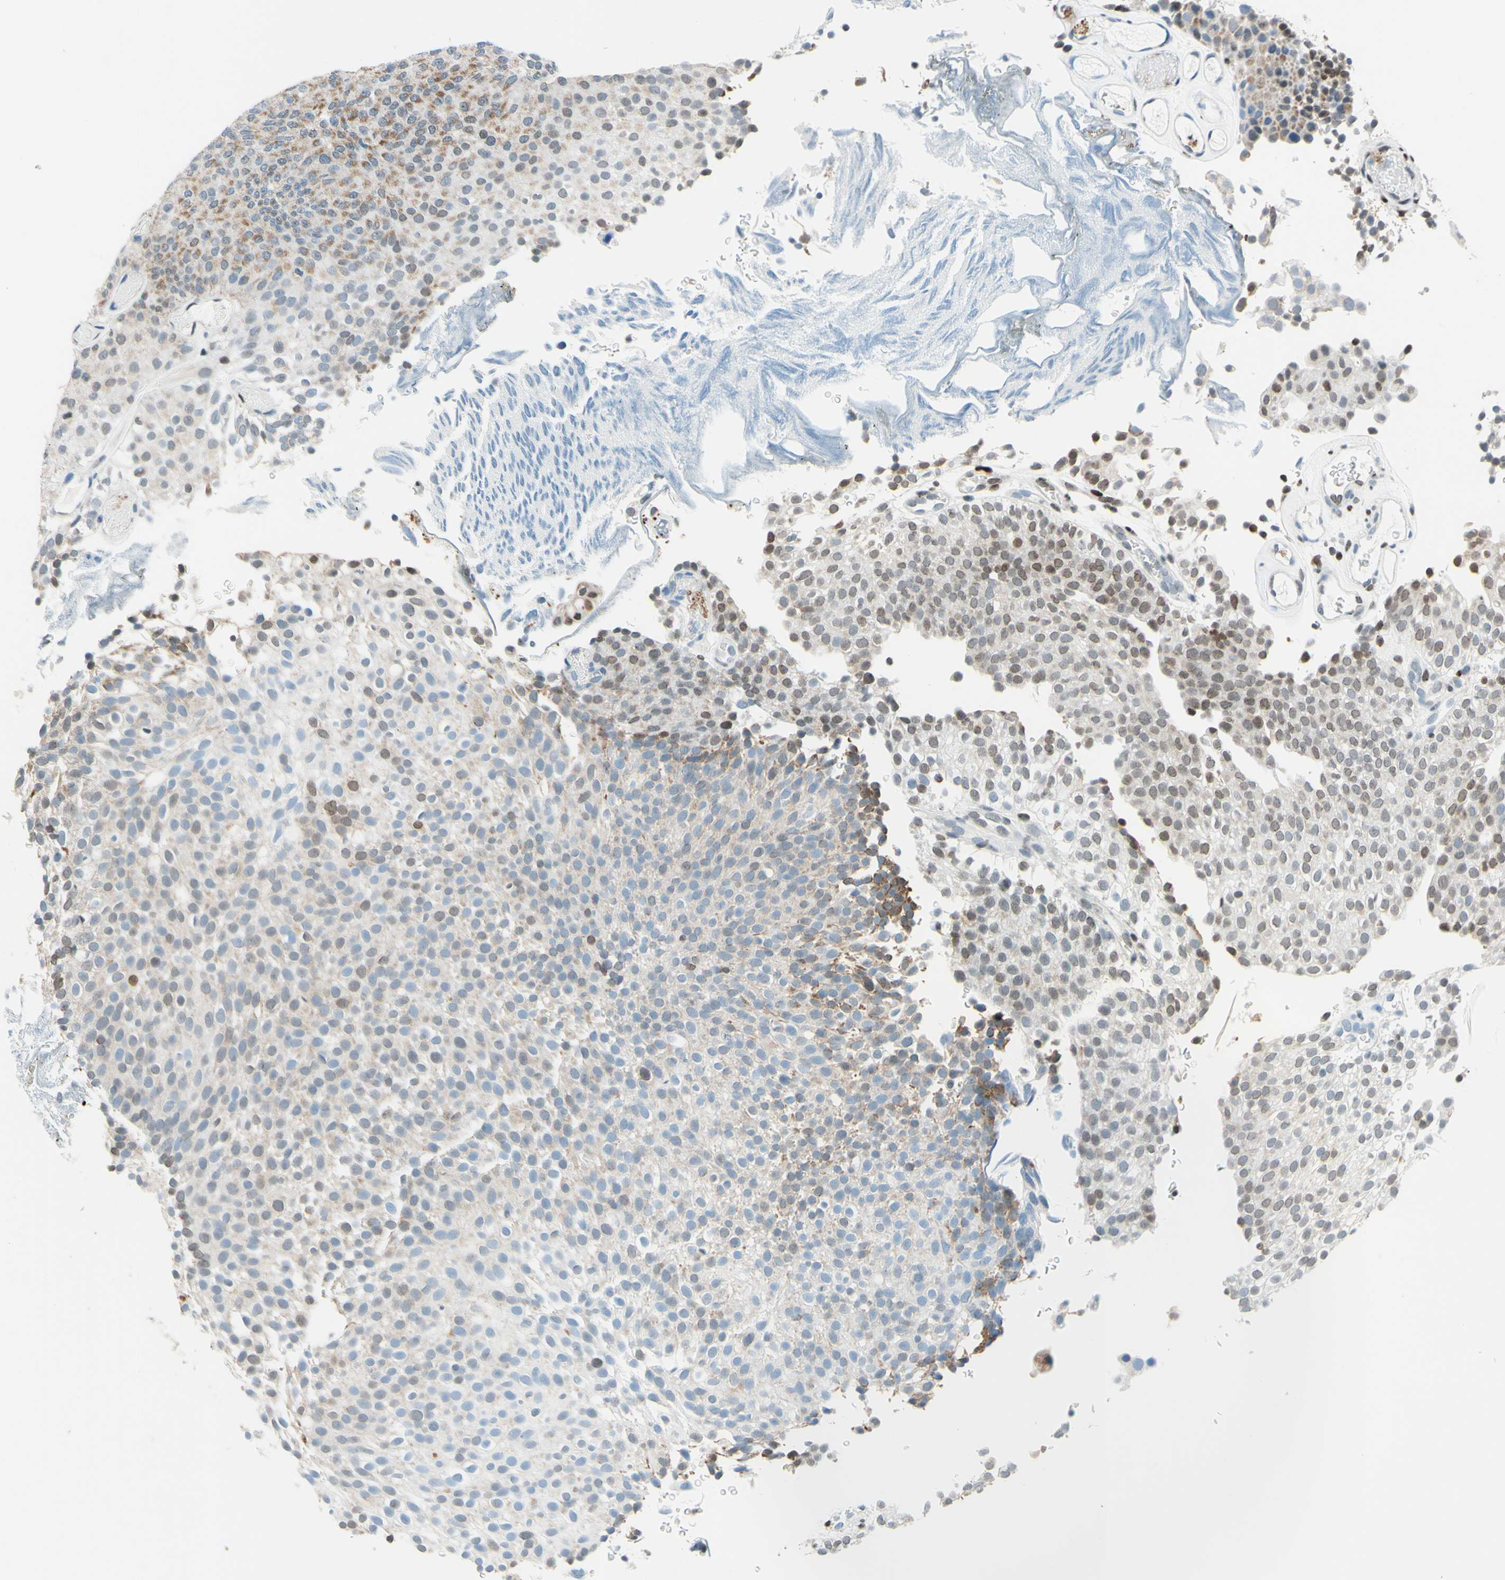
{"staining": {"intensity": "weak", "quantity": "25%-75%", "location": "cytoplasmic/membranous"}, "tissue": "urothelial cancer", "cell_type": "Tumor cells", "image_type": "cancer", "snomed": [{"axis": "morphology", "description": "Urothelial carcinoma, Low grade"}, {"axis": "topography", "description": "Urinary bladder"}], "caption": "Immunohistochemical staining of human urothelial carcinoma (low-grade) displays weak cytoplasmic/membranous protein staining in approximately 25%-75% of tumor cells. The protein of interest is stained brown, and the nuclei are stained in blue (DAB IHC with brightfield microscopy, high magnification).", "gene": "CBX7", "patient": {"sex": "male", "age": 78}}